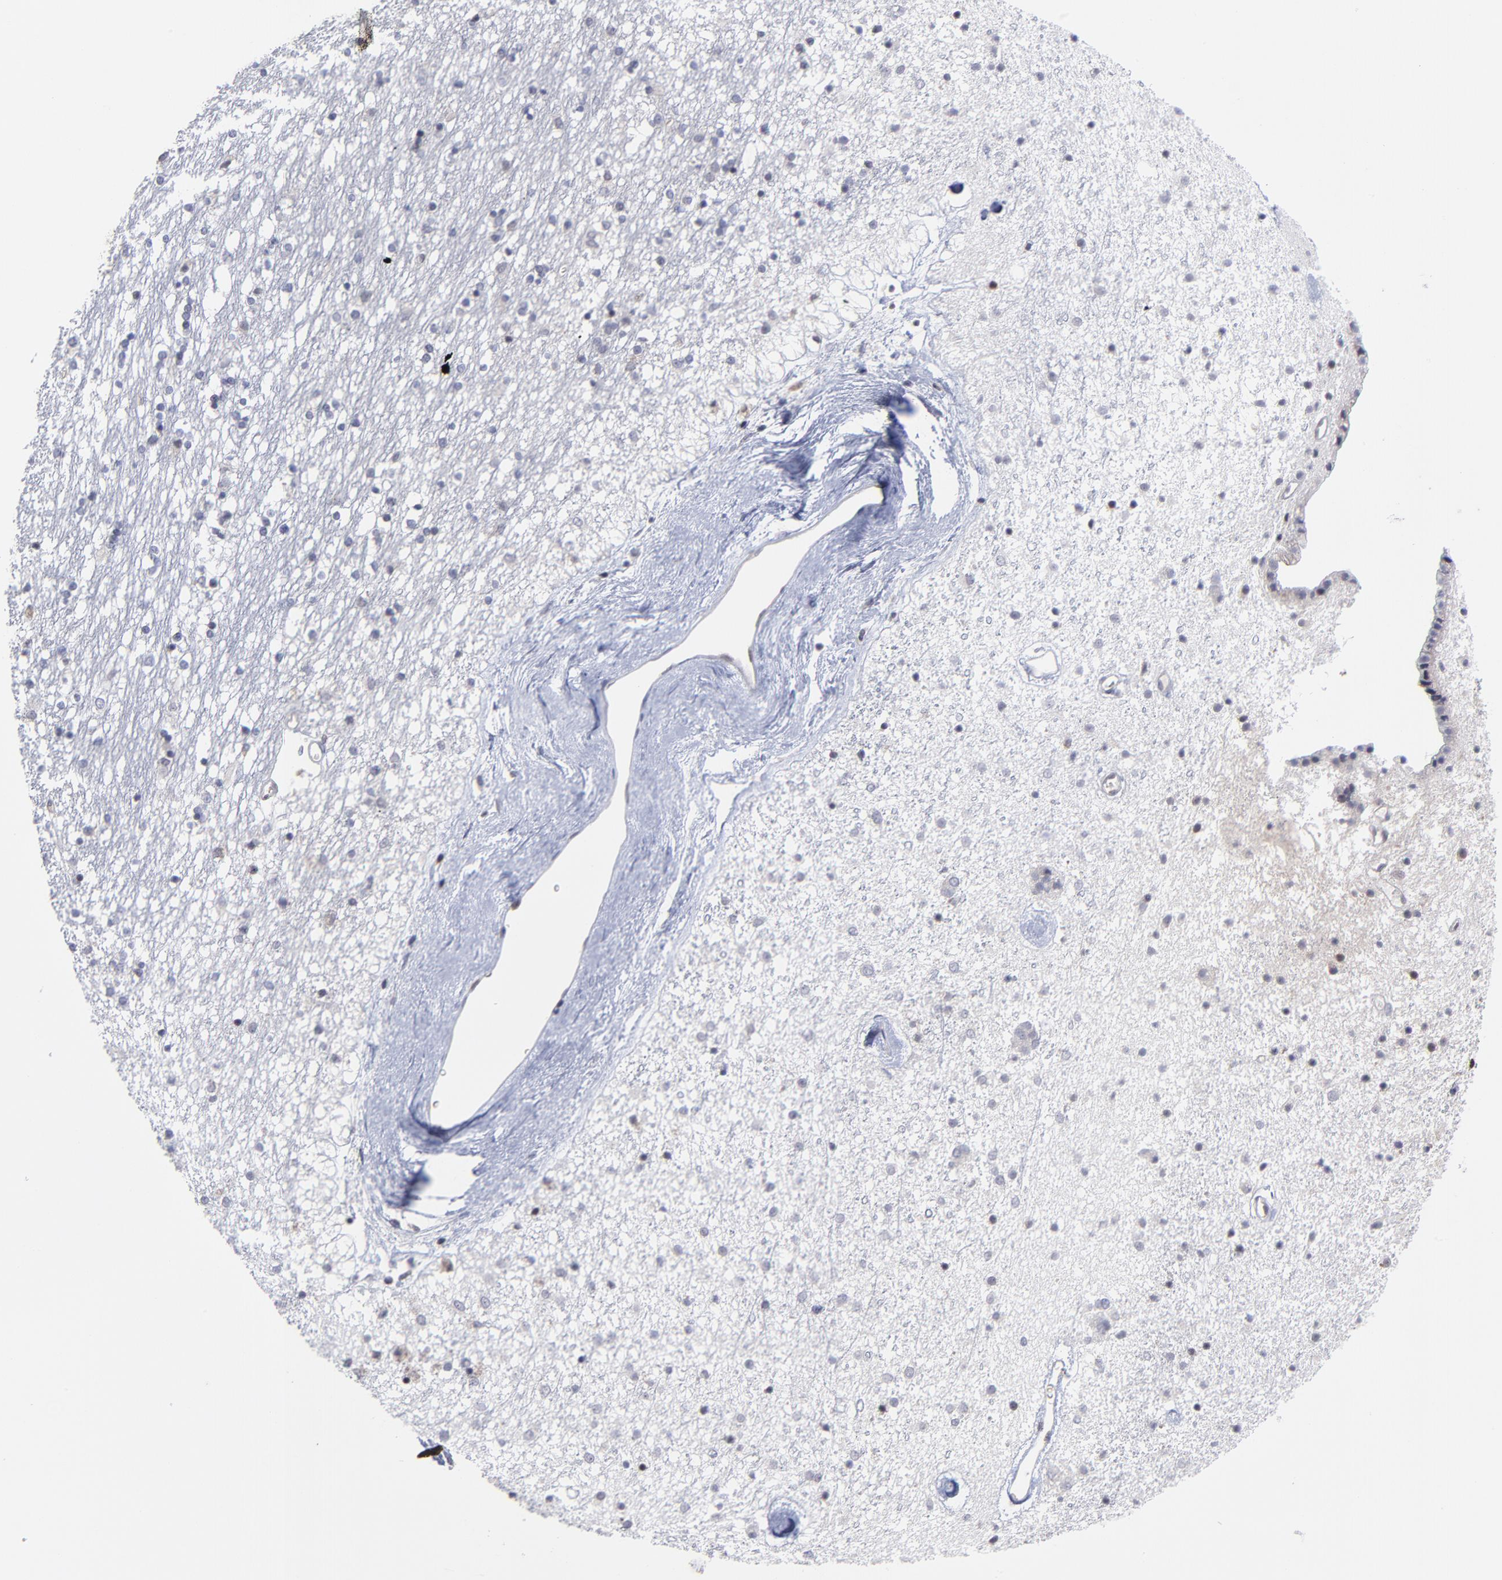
{"staining": {"intensity": "negative", "quantity": "none", "location": "none"}, "tissue": "caudate", "cell_type": "Glial cells", "image_type": "normal", "snomed": [{"axis": "morphology", "description": "Normal tissue, NOS"}, {"axis": "topography", "description": "Lateral ventricle wall"}], "caption": "Immunohistochemistry micrograph of normal human caudate stained for a protein (brown), which reveals no expression in glial cells.", "gene": "UBE2L6", "patient": {"sex": "female", "age": 54}}